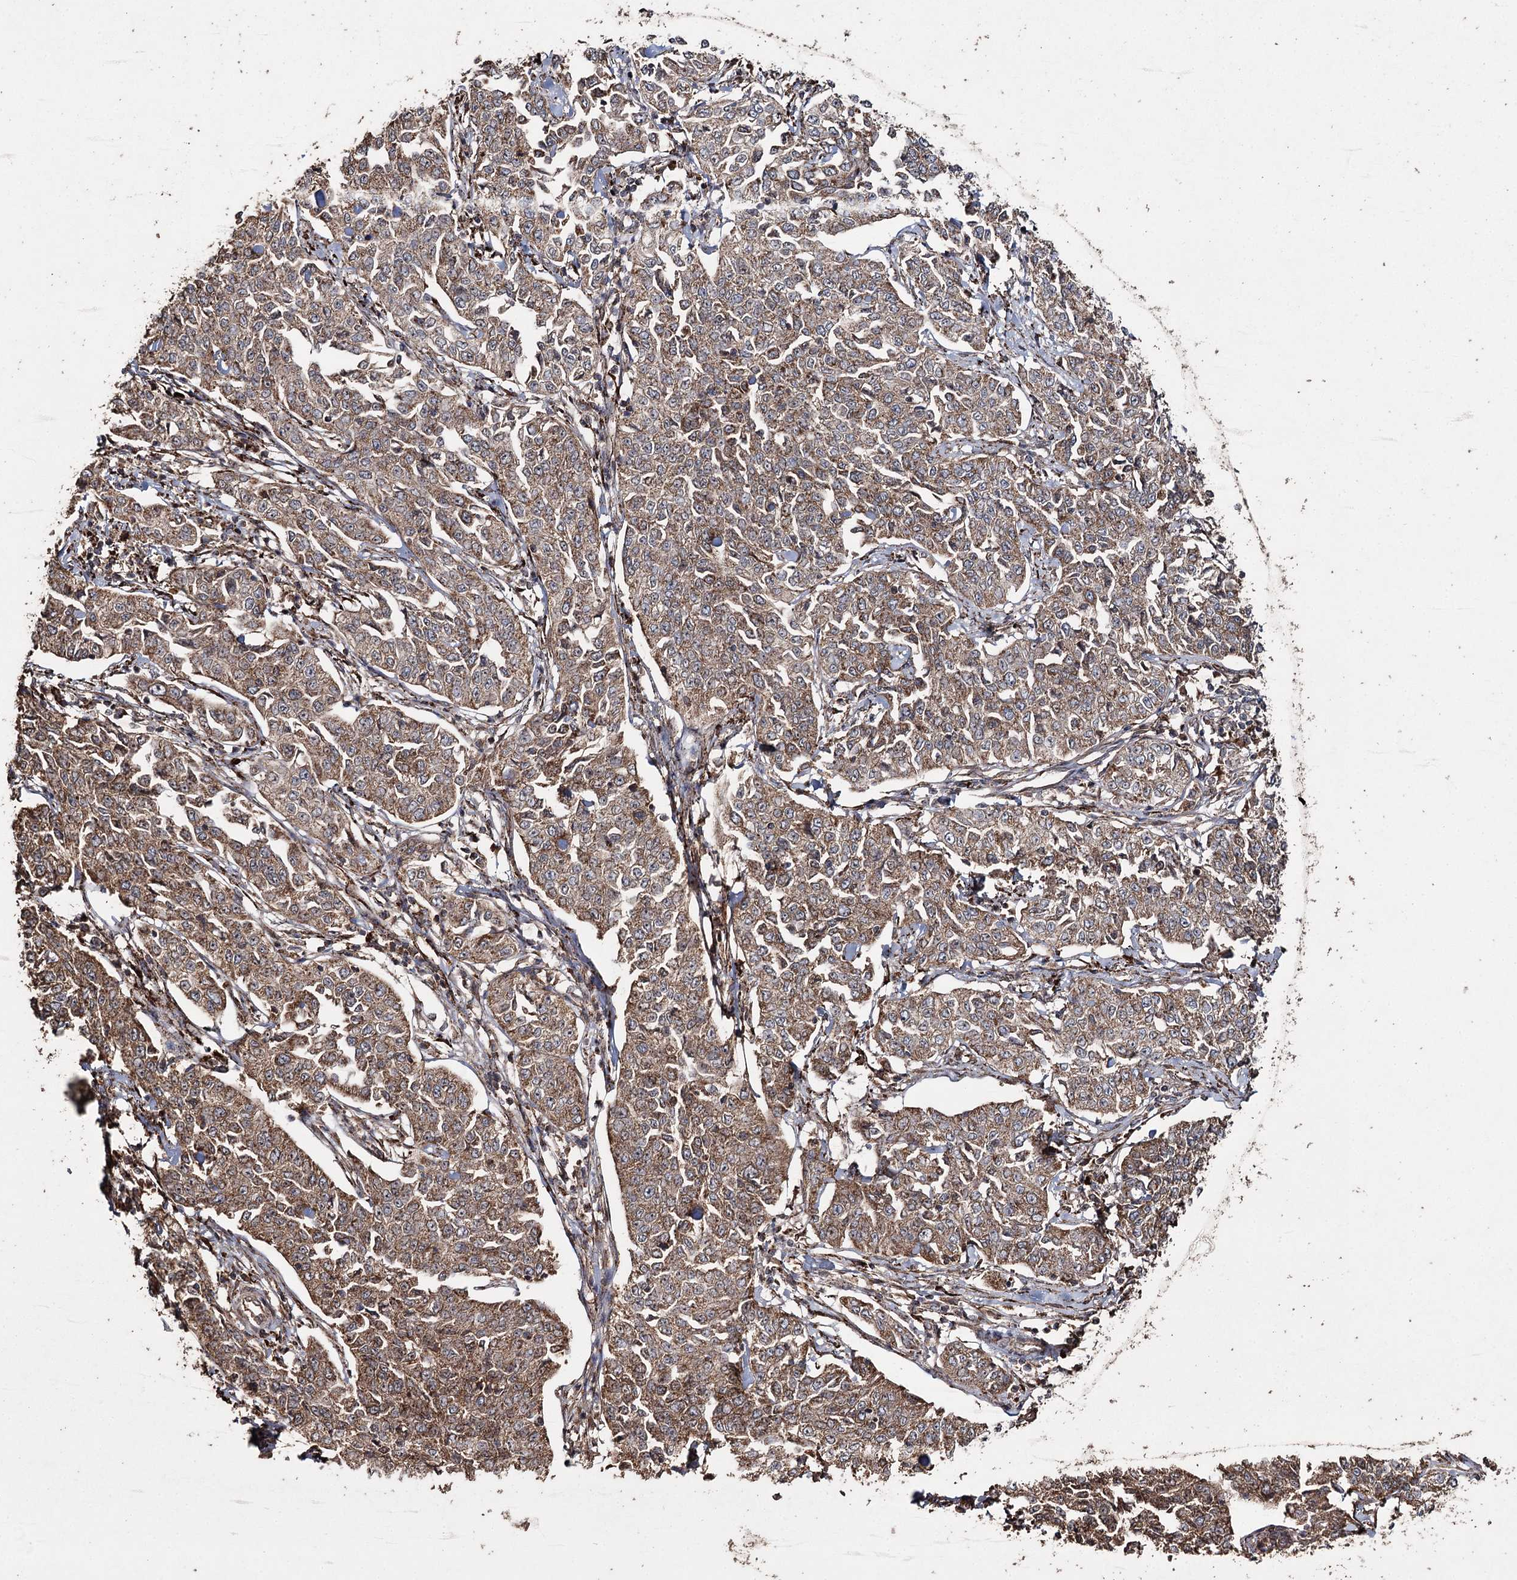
{"staining": {"intensity": "moderate", "quantity": ">75%", "location": "cytoplasmic/membranous"}, "tissue": "cervical cancer", "cell_type": "Tumor cells", "image_type": "cancer", "snomed": [{"axis": "morphology", "description": "Squamous cell carcinoma, NOS"}, {"axis": "topography", "description": "Cervix"}], "caption": "The photomicrograph exhibits staining of squamous cell carcinoma (cervical), revealing moderate cytoplasmic/membranous protein expression (brown color) within tumor cells.", "gene": "SLF2", "patient": {"sex": "female", "age": 35}}